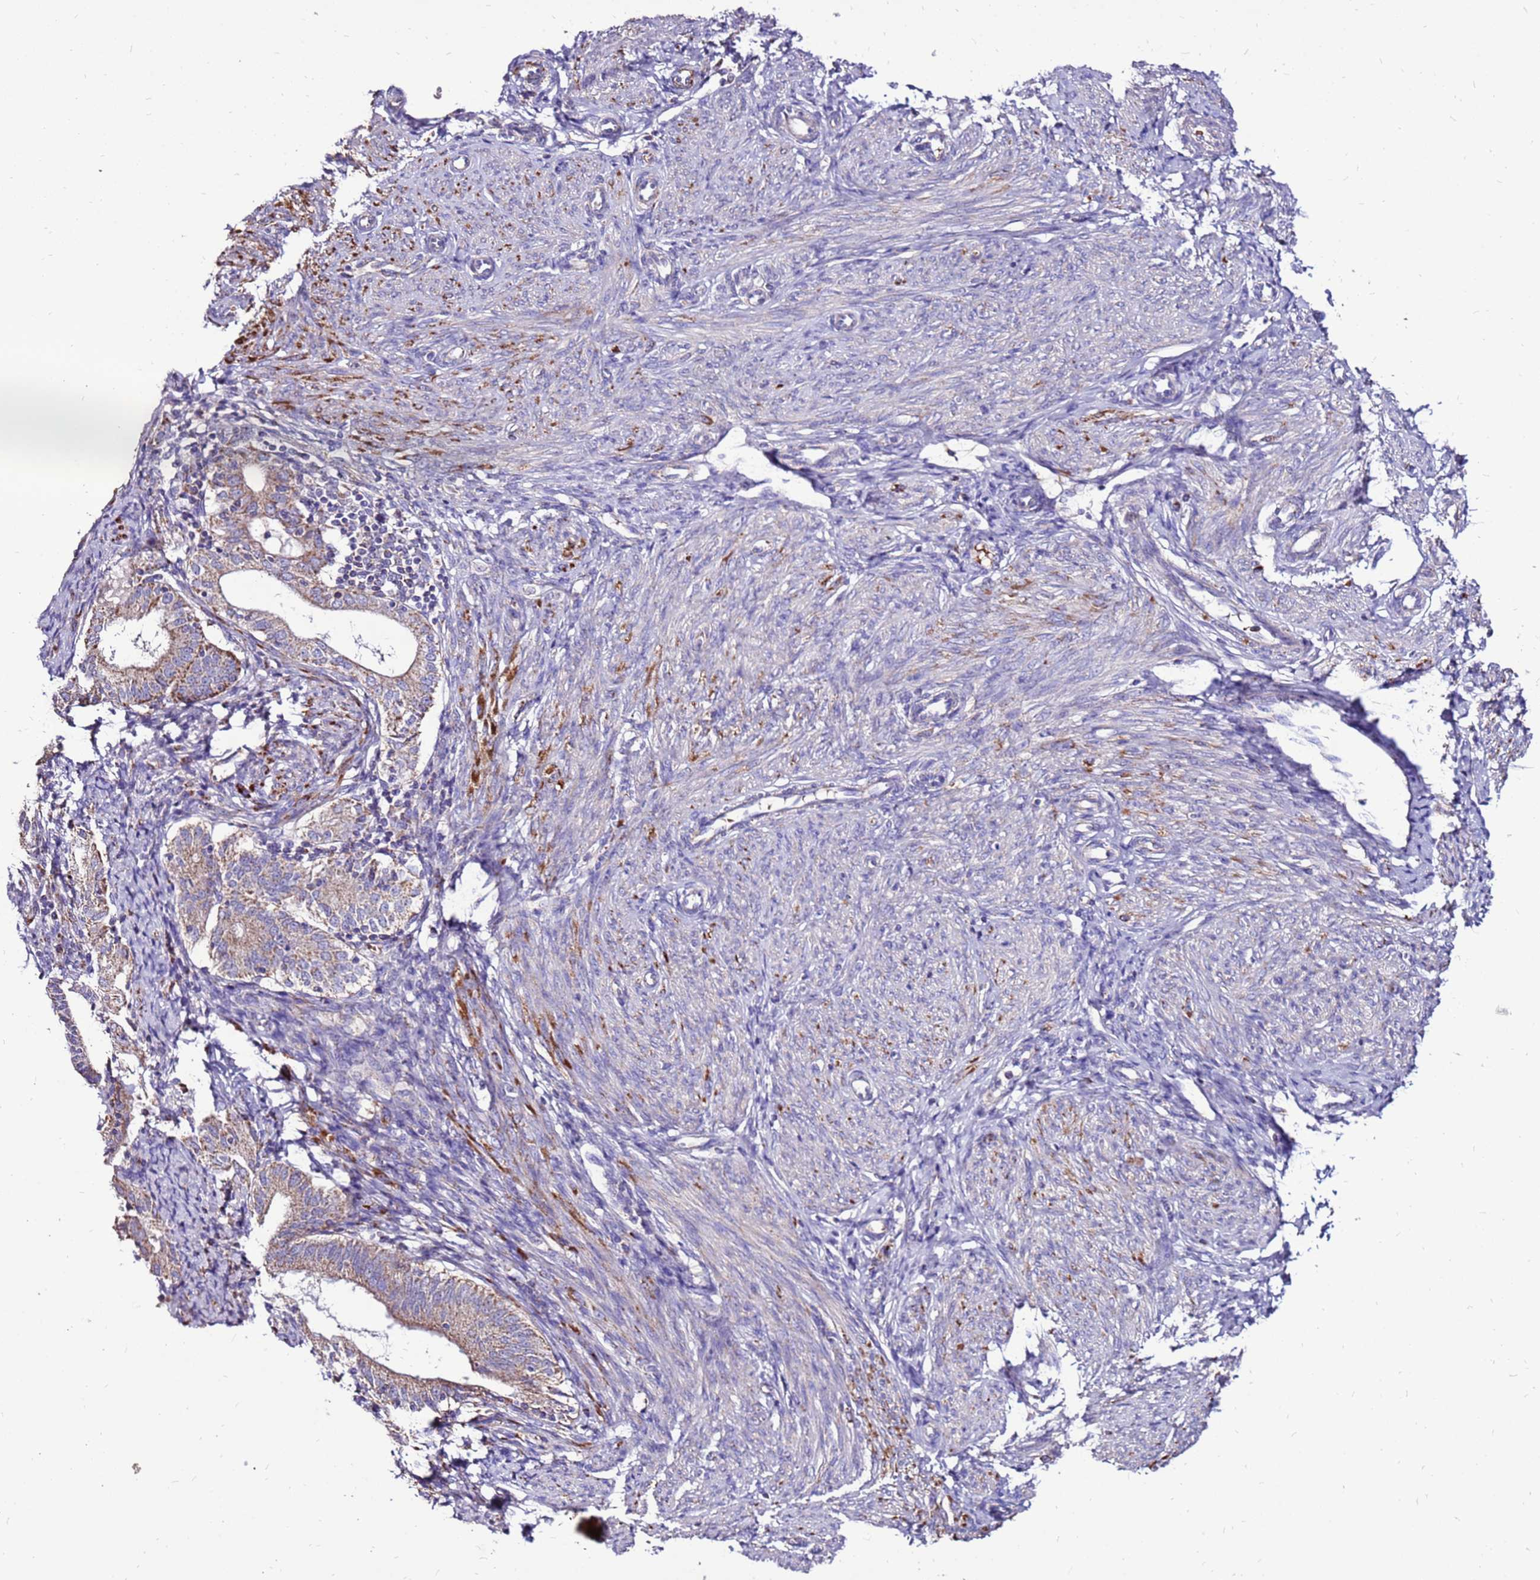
{"staining": {"intensity": "negative", "quantity": "none", "location": "none"}, "tissue": "endometrium", "cell_type": "Cells in endometrial stroma", "image_type": "normal", "snomed": [{"axis": "morphology", "description": "Normal tissue, NOS"}, {"axis": "topography", "description": "Endometrium"}], "caption": "A high-resolution photomicrograph shows immunohistochemistry staining of normal endometrium, which reveals no significant expression in cells in endometrial stroma.", "gene": "SPSB3", "patient": {"sex": "female", "age": 72}}